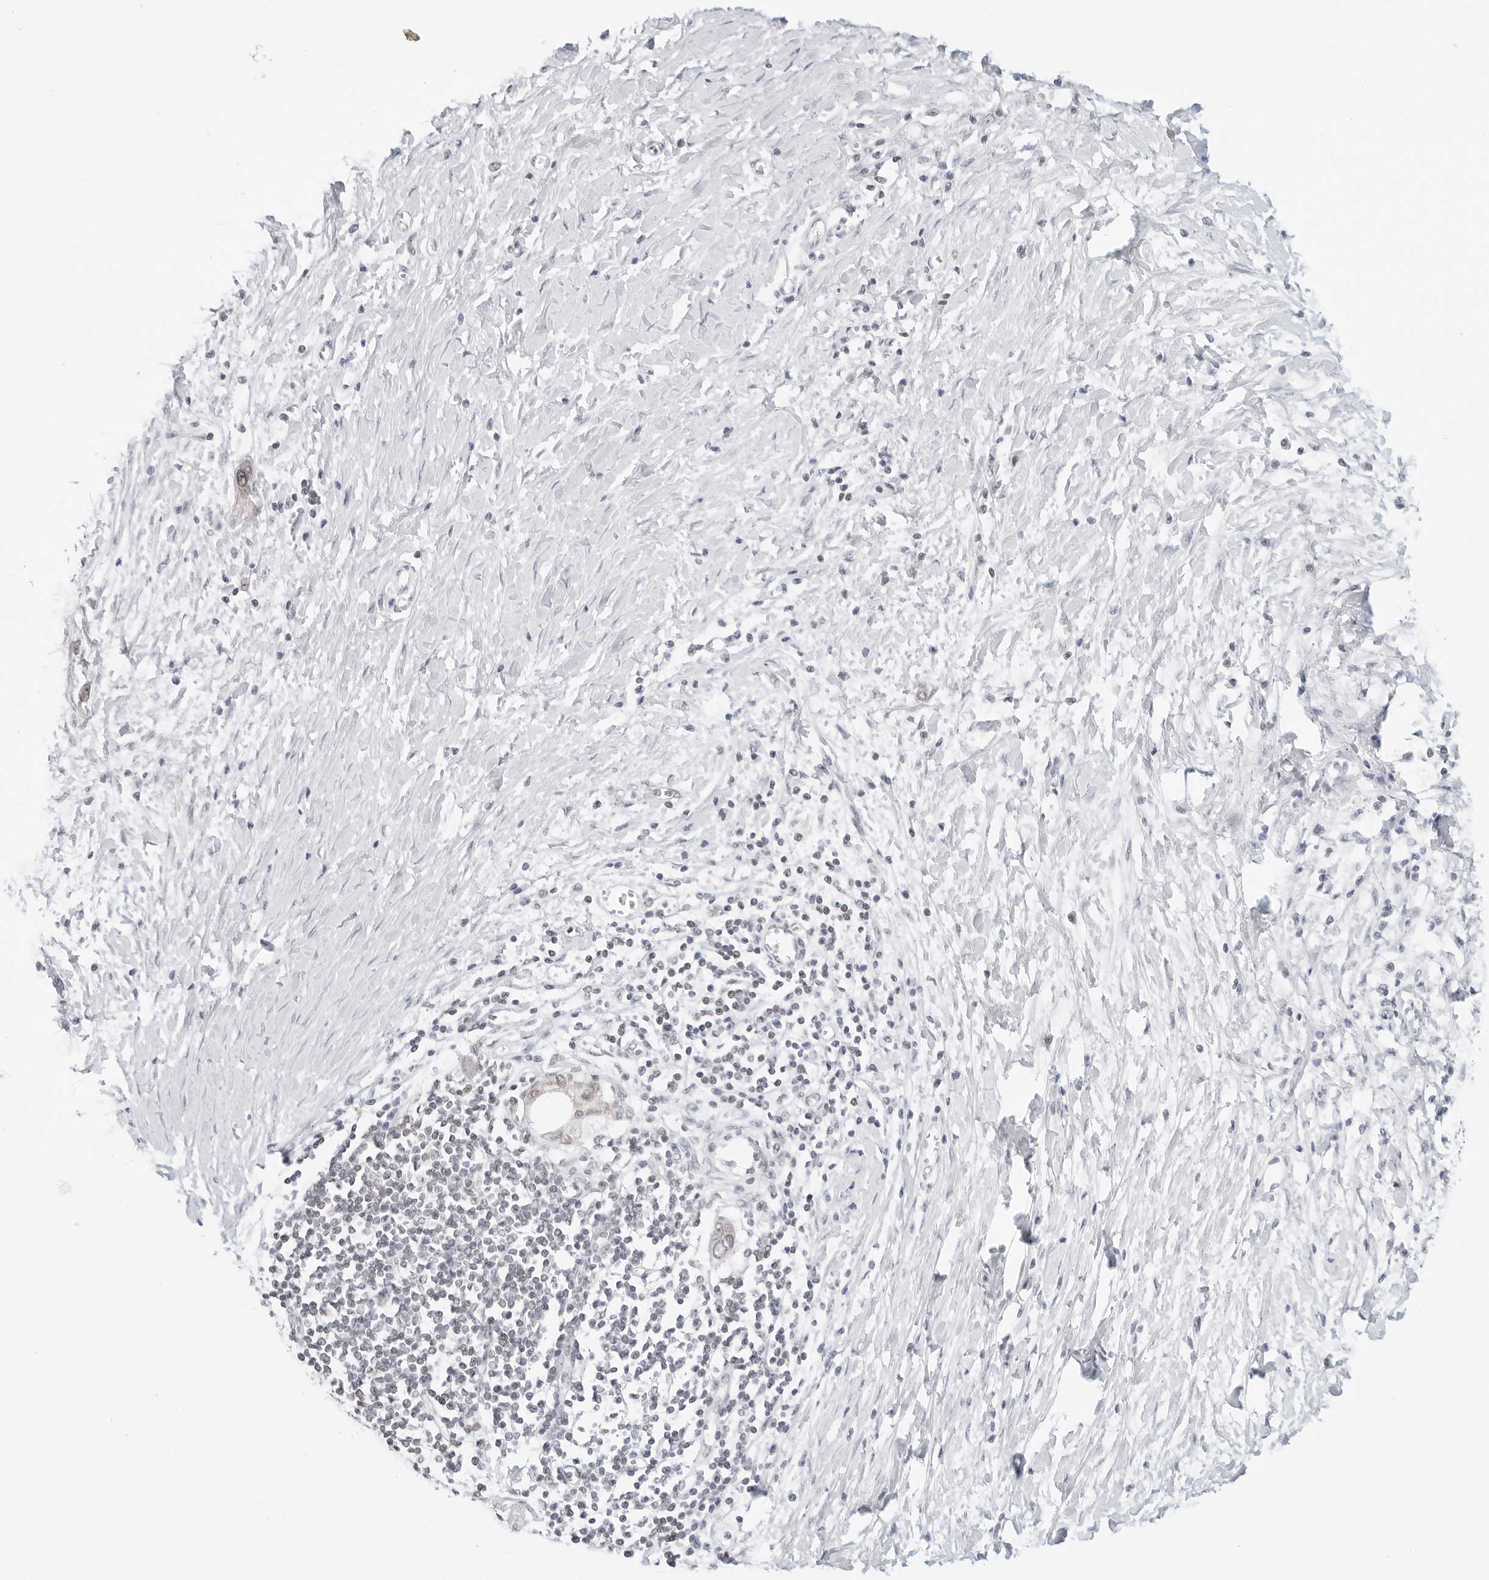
{"staining": {"intensity": "negative", "quantity": "none", "location": "none"}, "tissue": "pancreatic cancer", "cell_type": "Tumor cells", "image_type": "cancer", "snomed": [{"axis": "morphology", "description": "Normal tissue, NOS"}, {"axis": "morphology", "description": "Adenocarcinoma, NOS"}, {"axis": "topography", "description": "Pancreas"}, {"axis": "topography", "description": "Peripheral nerve tissue"}], "caption": "Tumor cells are negative for brown protein staining in pancreatic adenocarcinoma. (Stains: DAB (3,3'-diaminobenzidine) immunohistochemistry (IHC) with hematoxylin counter stain, Microscopy: brightfield microscopy at high magnification).", "gene": "TSEN2", "patient": {"sex": "male", "age": 59}}